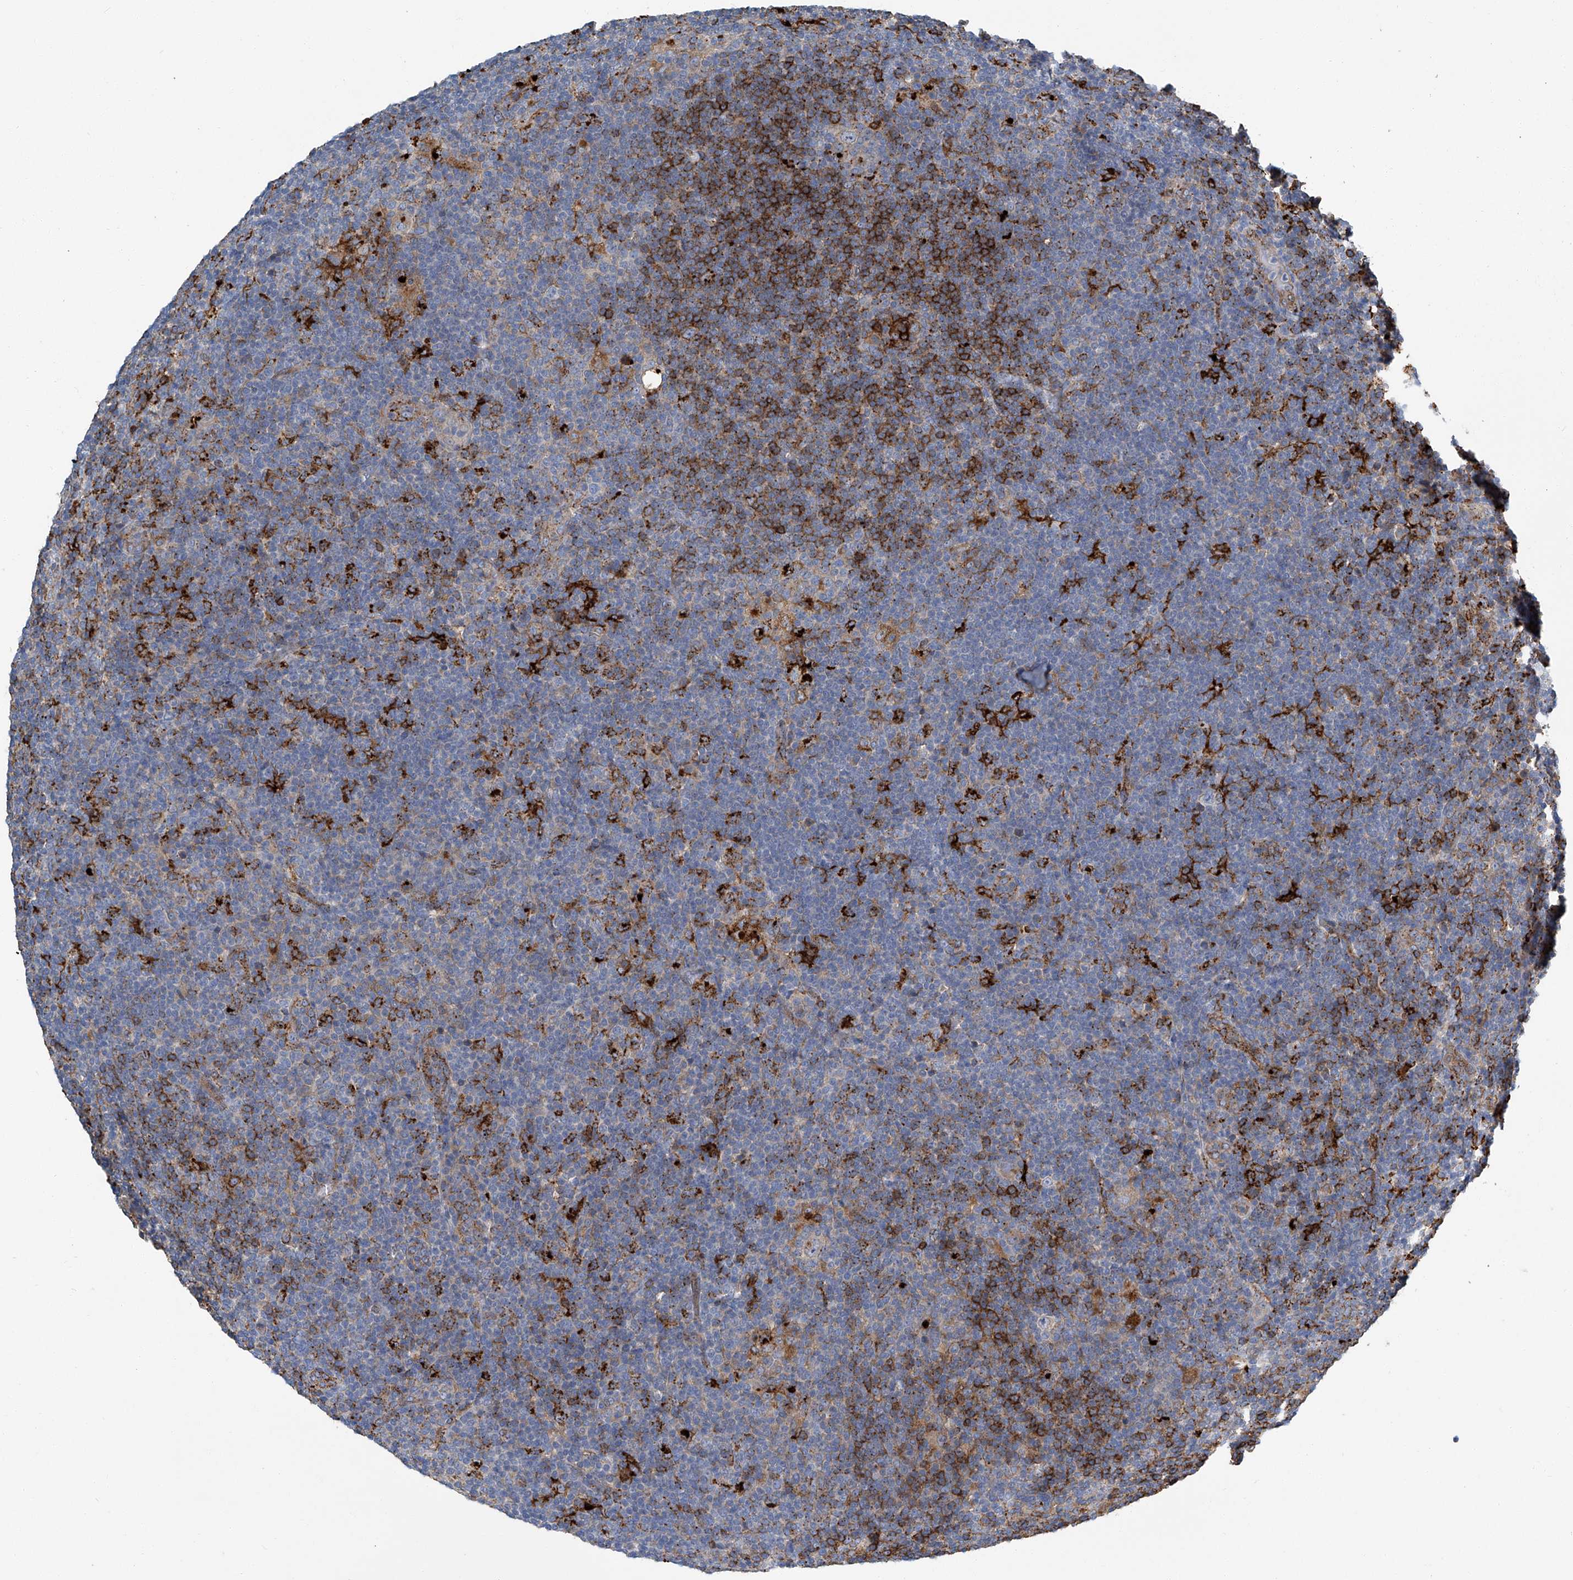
{"staining": {"intensity": "negative", "quantity": "none", "location": "none"}, "tissue": "lymphoma", "cell_type": "Tumor cells", "image_type": "cancer", "snomed": [{"axis": "morphology", "description": "Hodgkin's disease, NOS"}, {"axis": "topography", "description": "Lymph node"}], "caption": "Tumor cells show no significant protein staining in Hodgkin's disease.", "gene": "FAM167A", "patient": {"sex": "female", "age": 57}}